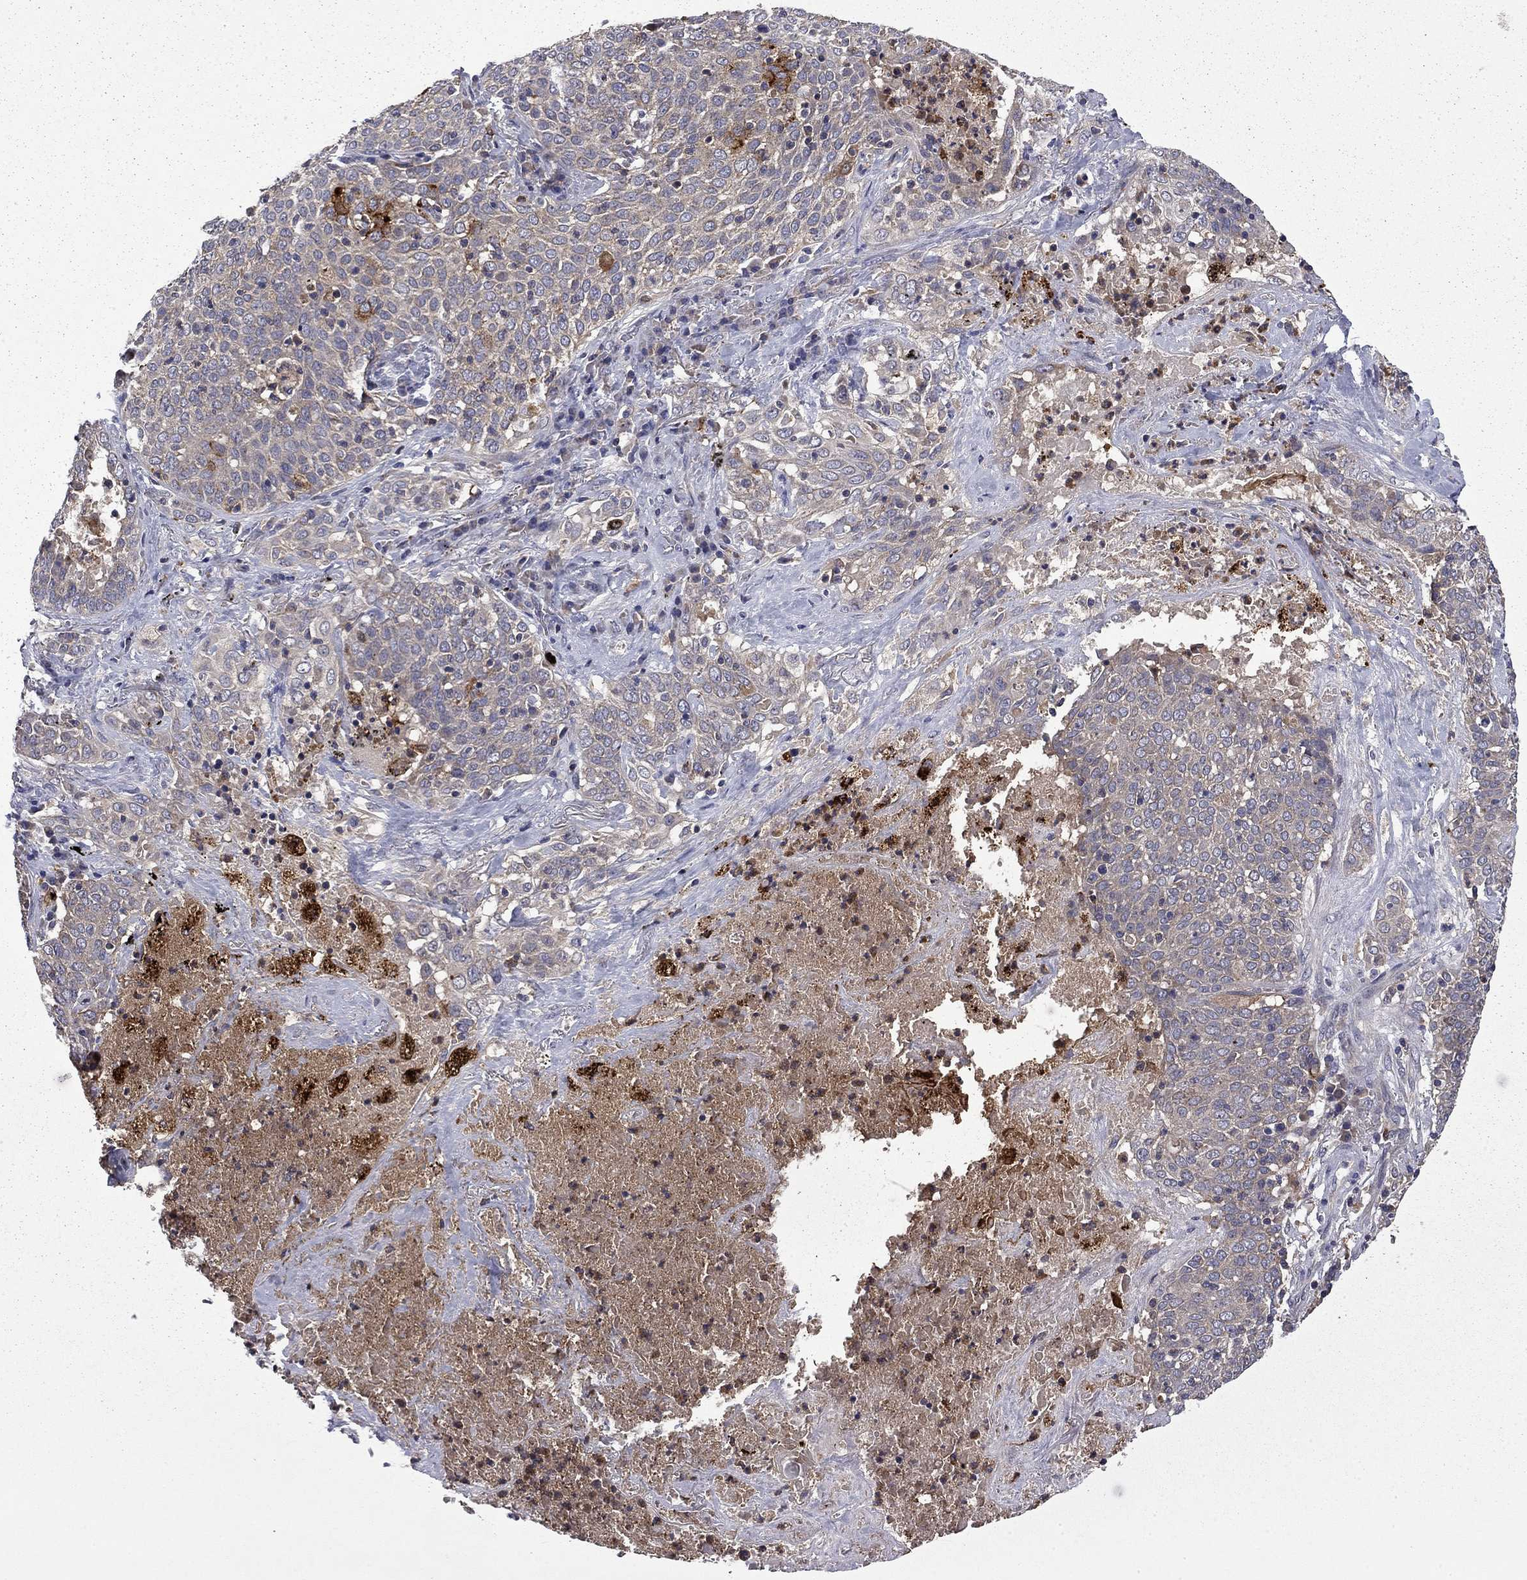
{"staining": {"intensity": "moderate", "quantity": "<25%", "location": "cytoplasmic/membranous"}, "tissue": "lung cancer", "cell_type": "Tumor cells", "image_type": "cancer", "snomed": [{"axis": "morphology", "description": "Squamous cell carcinoma, NOS"}, {"axis": "topography", "description": "Lung"}], "caption": "Immunohistochemistry staining of lung squamous cell carcinoma, which demonstrates low levels of moderate cytoplasmic/membranous expression in about <25% of tumor cells indicating moderate cytoplasmic/membranous protein positivity. The staining was performed using DAB (3,3'-diaminobenzidine) (brown) for protein detection and nuclei were counterstained in hematoxylin (blue).", "gene": "CEACAM7", "patient": {"sex": "male", "age": 82}}